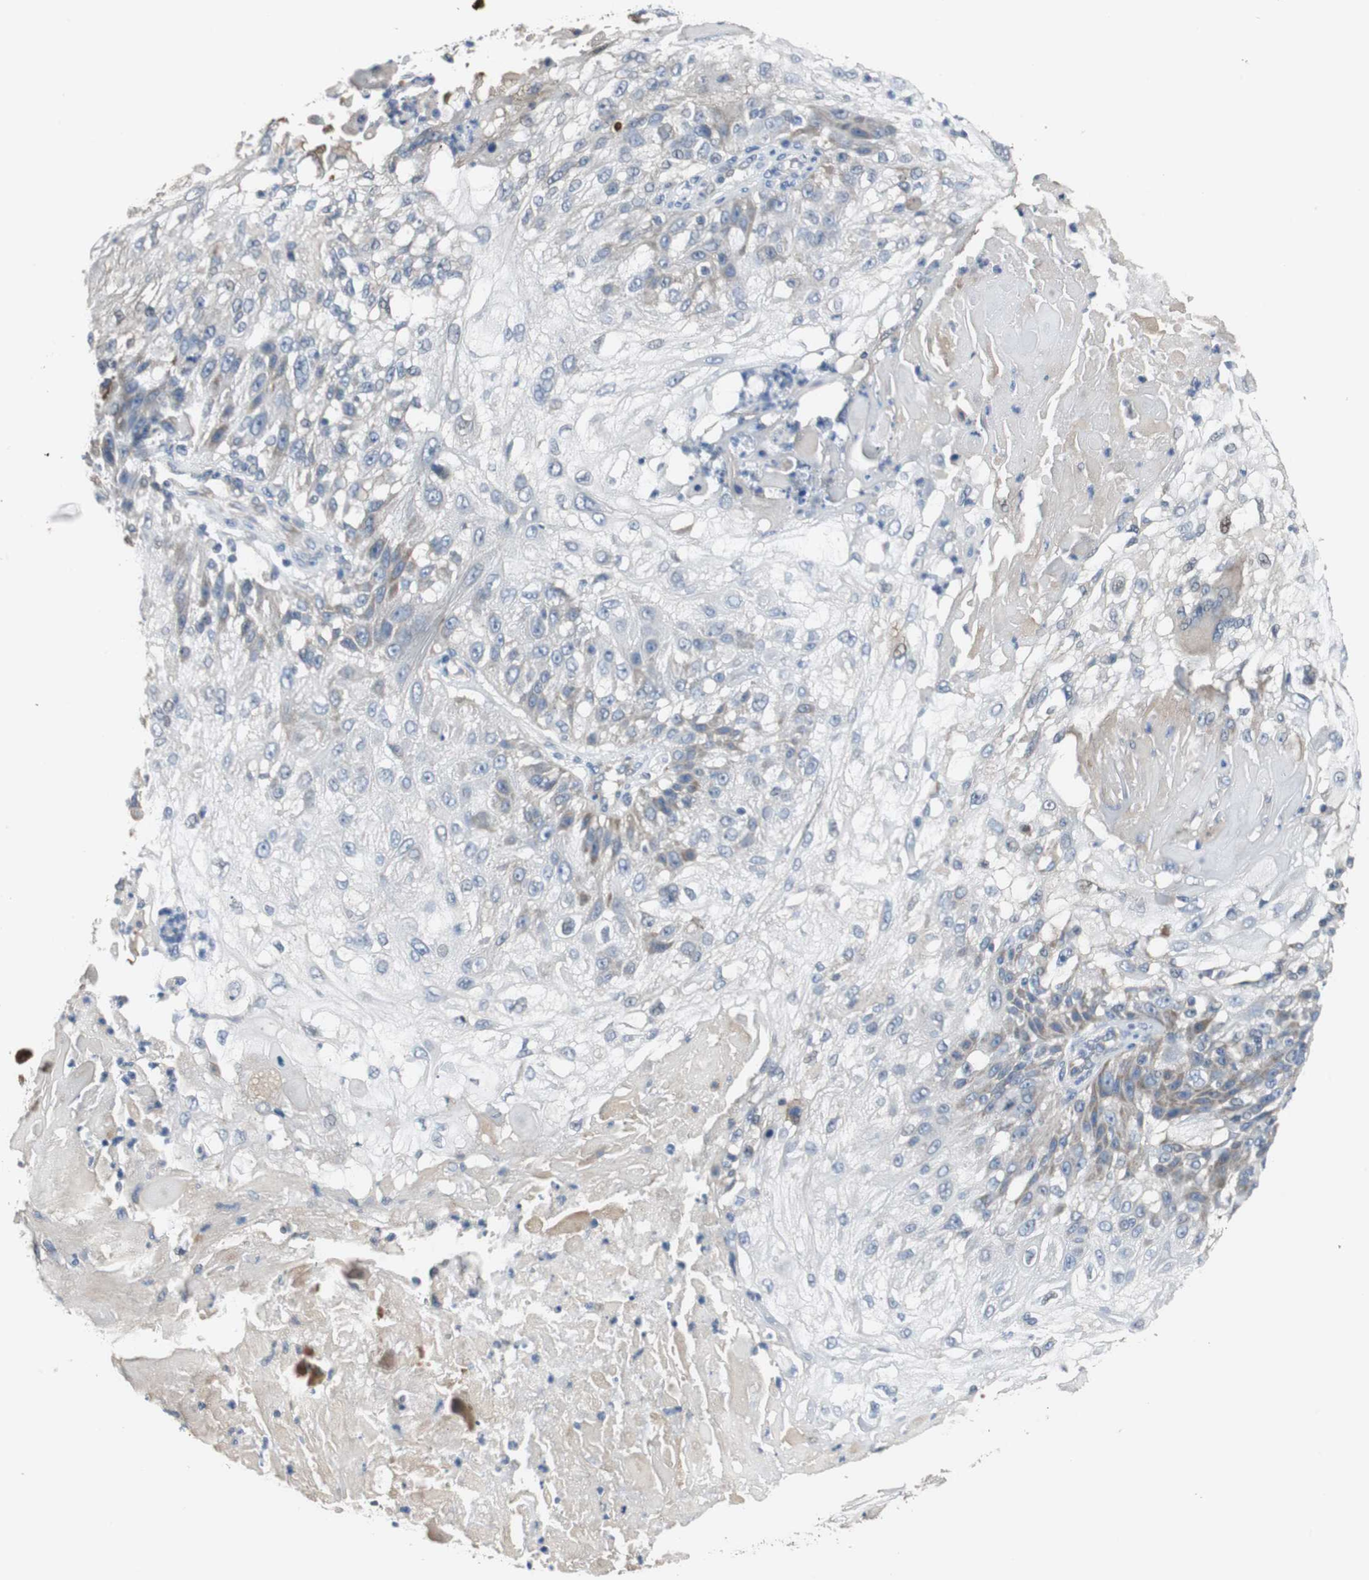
{"staining": {"intensity": "negative", "quantity": "none", "location": "none"}, "tissue": "skin cancer", "cell_type": "Tumor cells", "image_type": "cancer", "snomed": [{"axis": "morphology", "description": "Normal tissue, NOS"}, {"axis": "morphology", "description": "Squamous cell carcinoma, NOS"}, {"axis": "topography", "description": "Skin"}], "caption": "Immunohistochemistry (IHC) image of human squamous cell carcinoma (skin) stained for a protein (brown), which shows no staining in tumor cells.", "gene": "MYT1", "patient": {"sex": "female", "age": 83}}